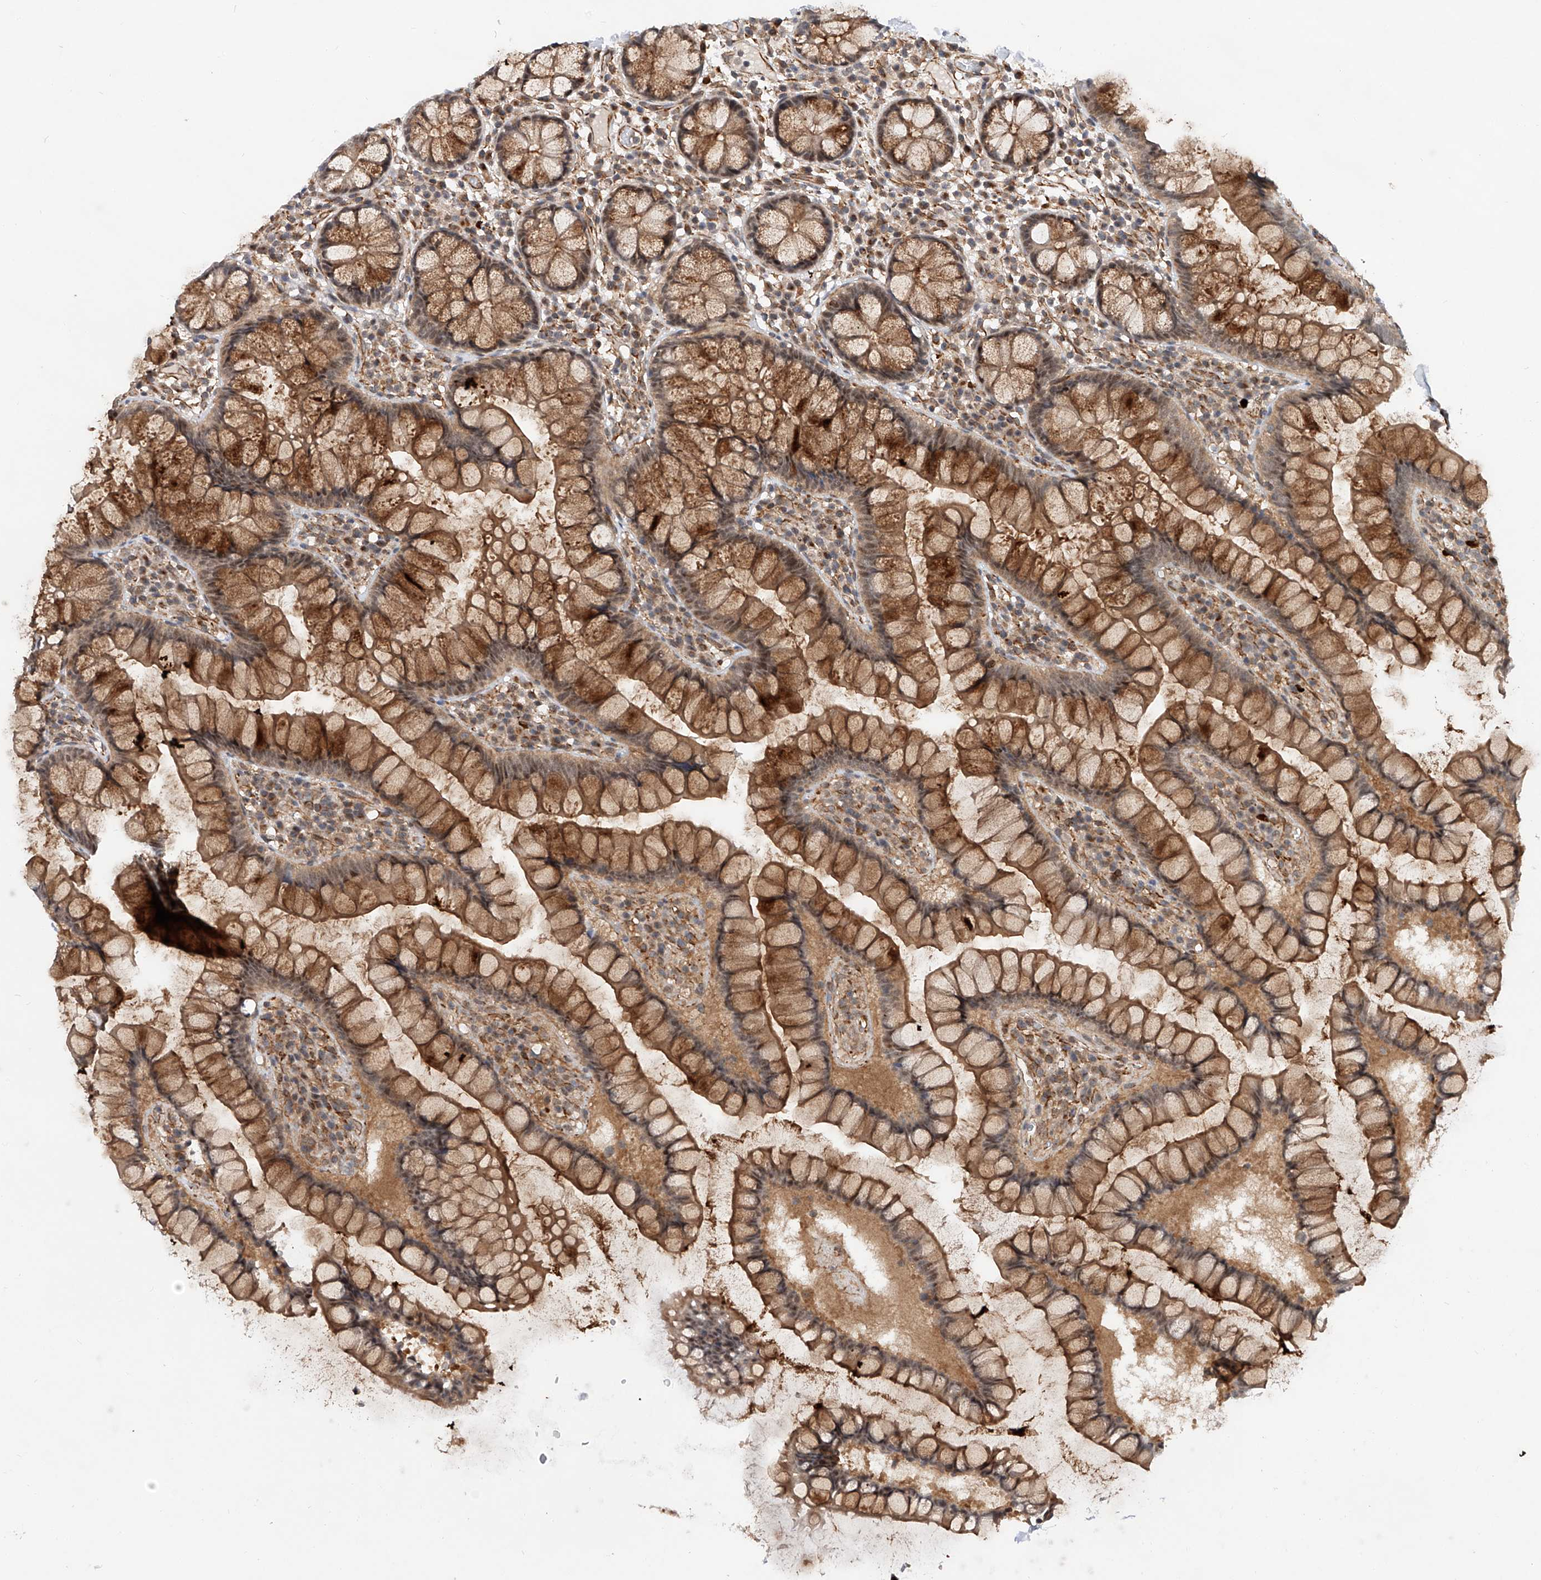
{"staining": {"intensity": "strong", "quantity": ">75%", "location": "cytoplasmic/membranous"}, "tissue": "colon", "cell_type": "Endothelial cells", "image_type": "normal", "snomed": [{"axis": "morphology", "description": "Normal tissue, NOS"}, {"axis": "topography", "description": "Colon"}], "caption": "Protein staining of unremarkable colon shows strong cytoplasmic/membranous staining in about >75% of endothelial cells.", "gene": "AMD1", "patient": {"sex": "female", "age": 79}}